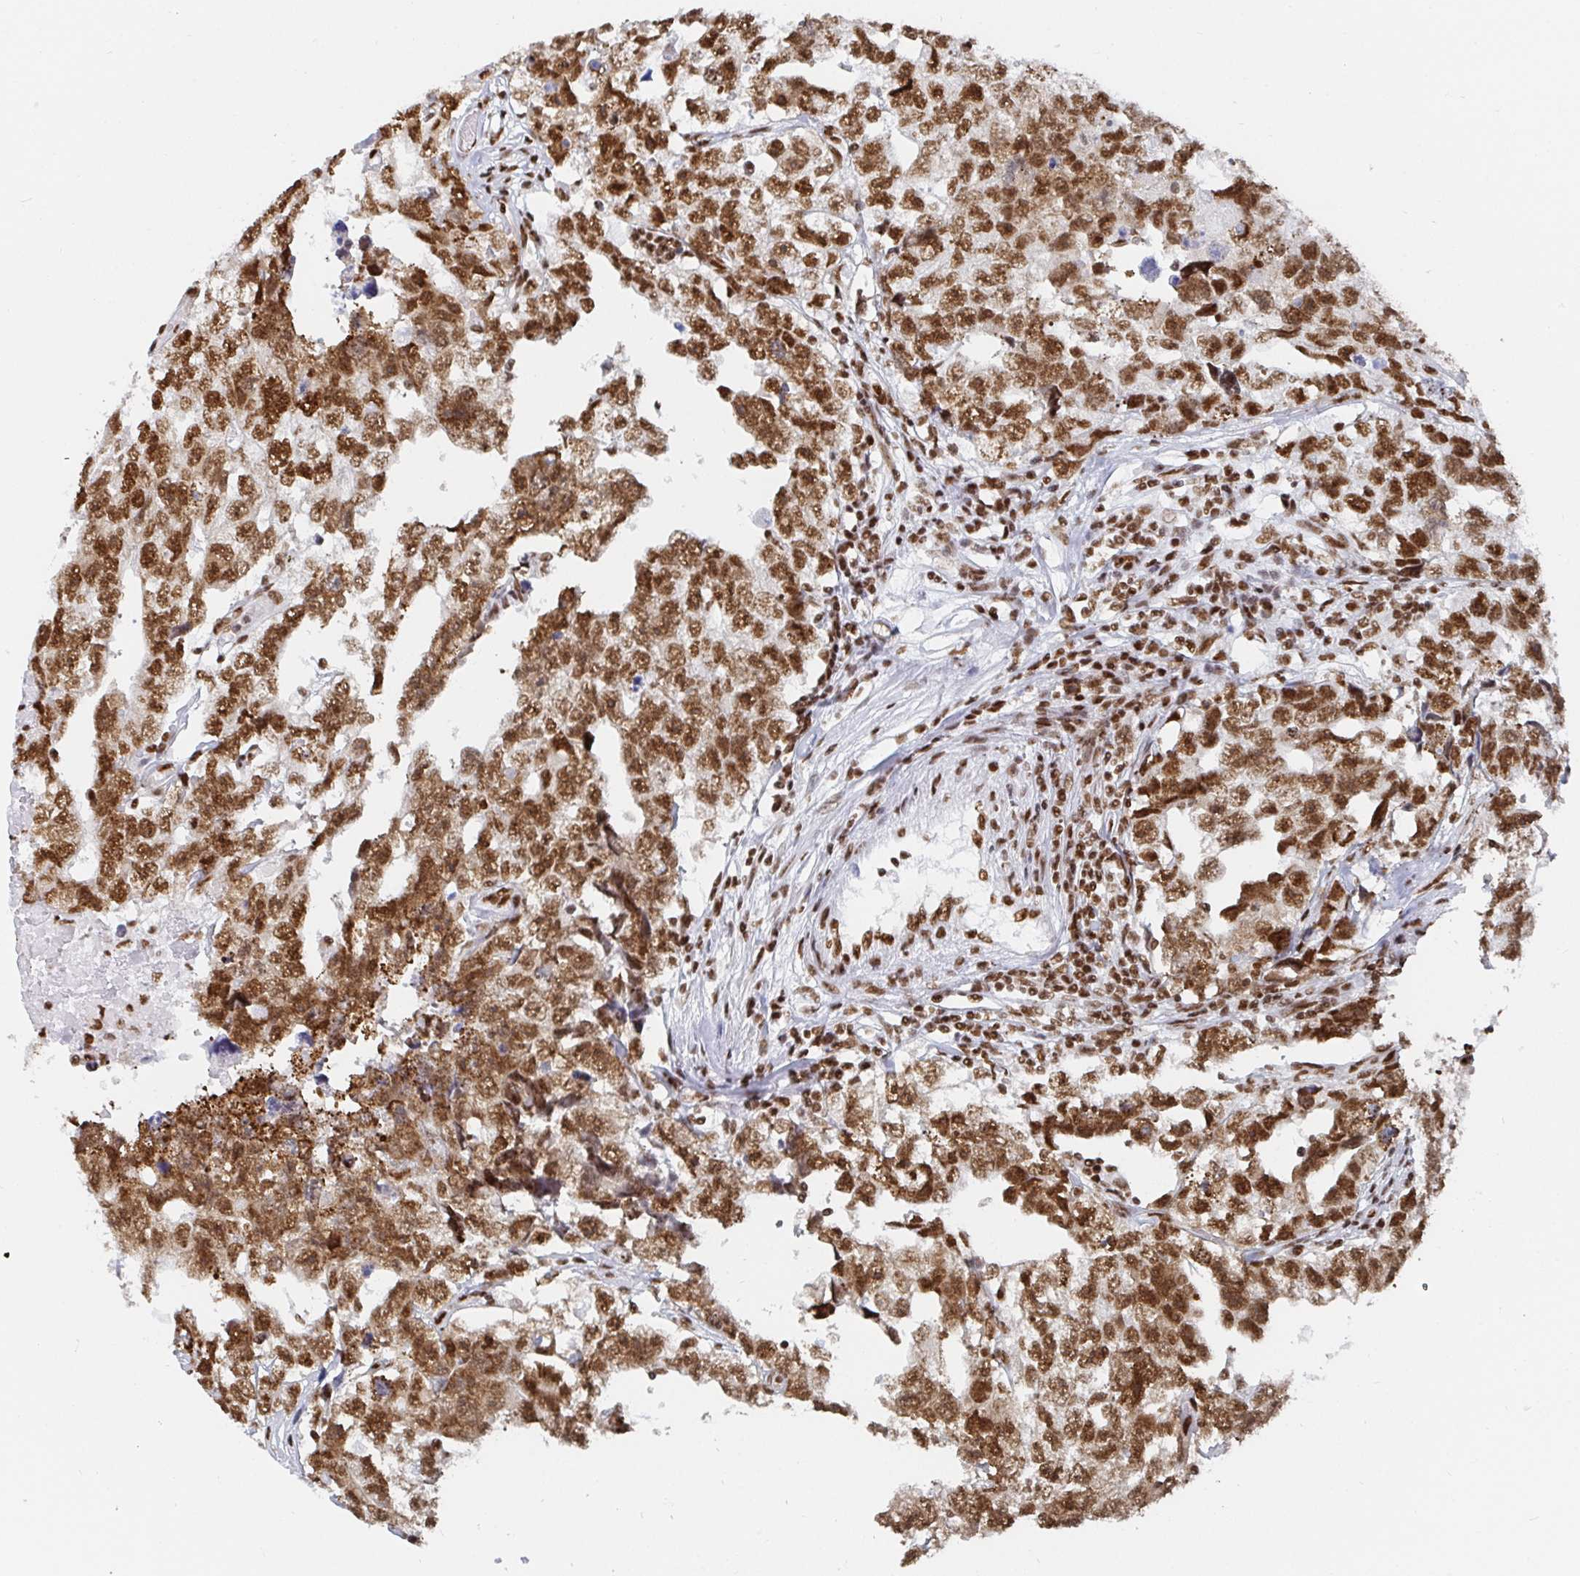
{"staining": {"intensity": "strong", "quantity": ">75%", "location": "nuclear"}, "tissue": "testis cancer", "cell_type": "Tumor cells", "image_type": "cancer", "snomed": [{"axis": "morphology", "description": "Carcinoma, Embryonal, NOS"}, {"axis": "topography", "description": "Testis"}], "caption": "Embryonal carcinoma (testis) was stained to show a protein in brown. There is high levels of strong nuclear staining in approximately >75% of tumor cells.", "gene": "EWSR1", "patient": {"sex": "male", "age": 22}}